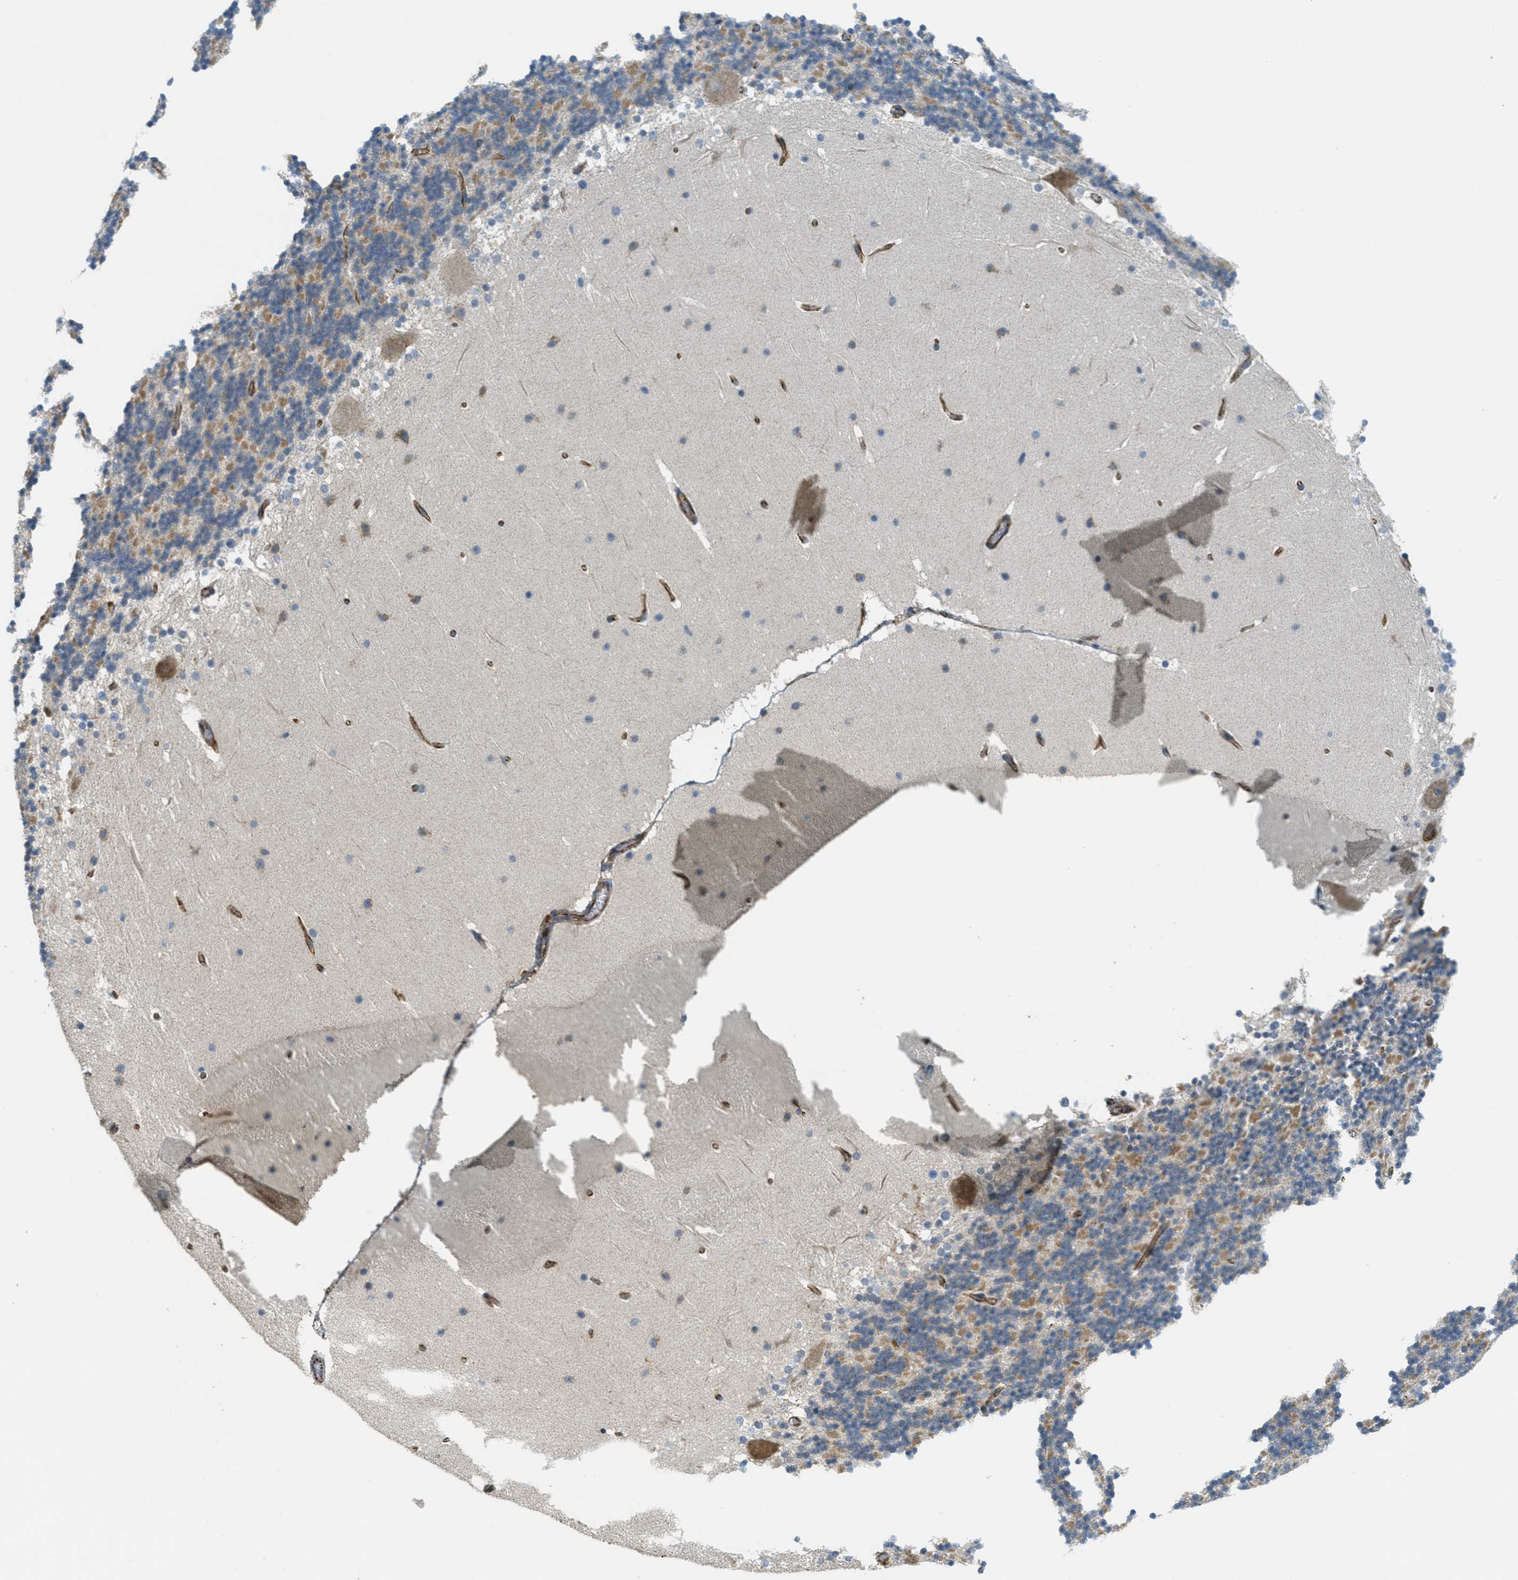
{"staining": {"intensity": "weak", "quantity": "25%-75%", "location": "cytoplasmic/membranous"}, "tissue": "cerebellum", "cell_type": "Cells in granular layer", "image_type": "normal", "snomed": [{"axis": "morphology", "description": "Normal tissue, NOS"}, {"axis": "topography", "description": "Cerebellum"}], "caption": "A histopathology image showing weak cytoplasmic/membranous staining in approximately 25%-75% of cells in granular layer in normal cerebellum, as visualized by brown immunohistochemical staining.", "gene": "JCAD", "patient": {"sex": "female", "age": 19}}